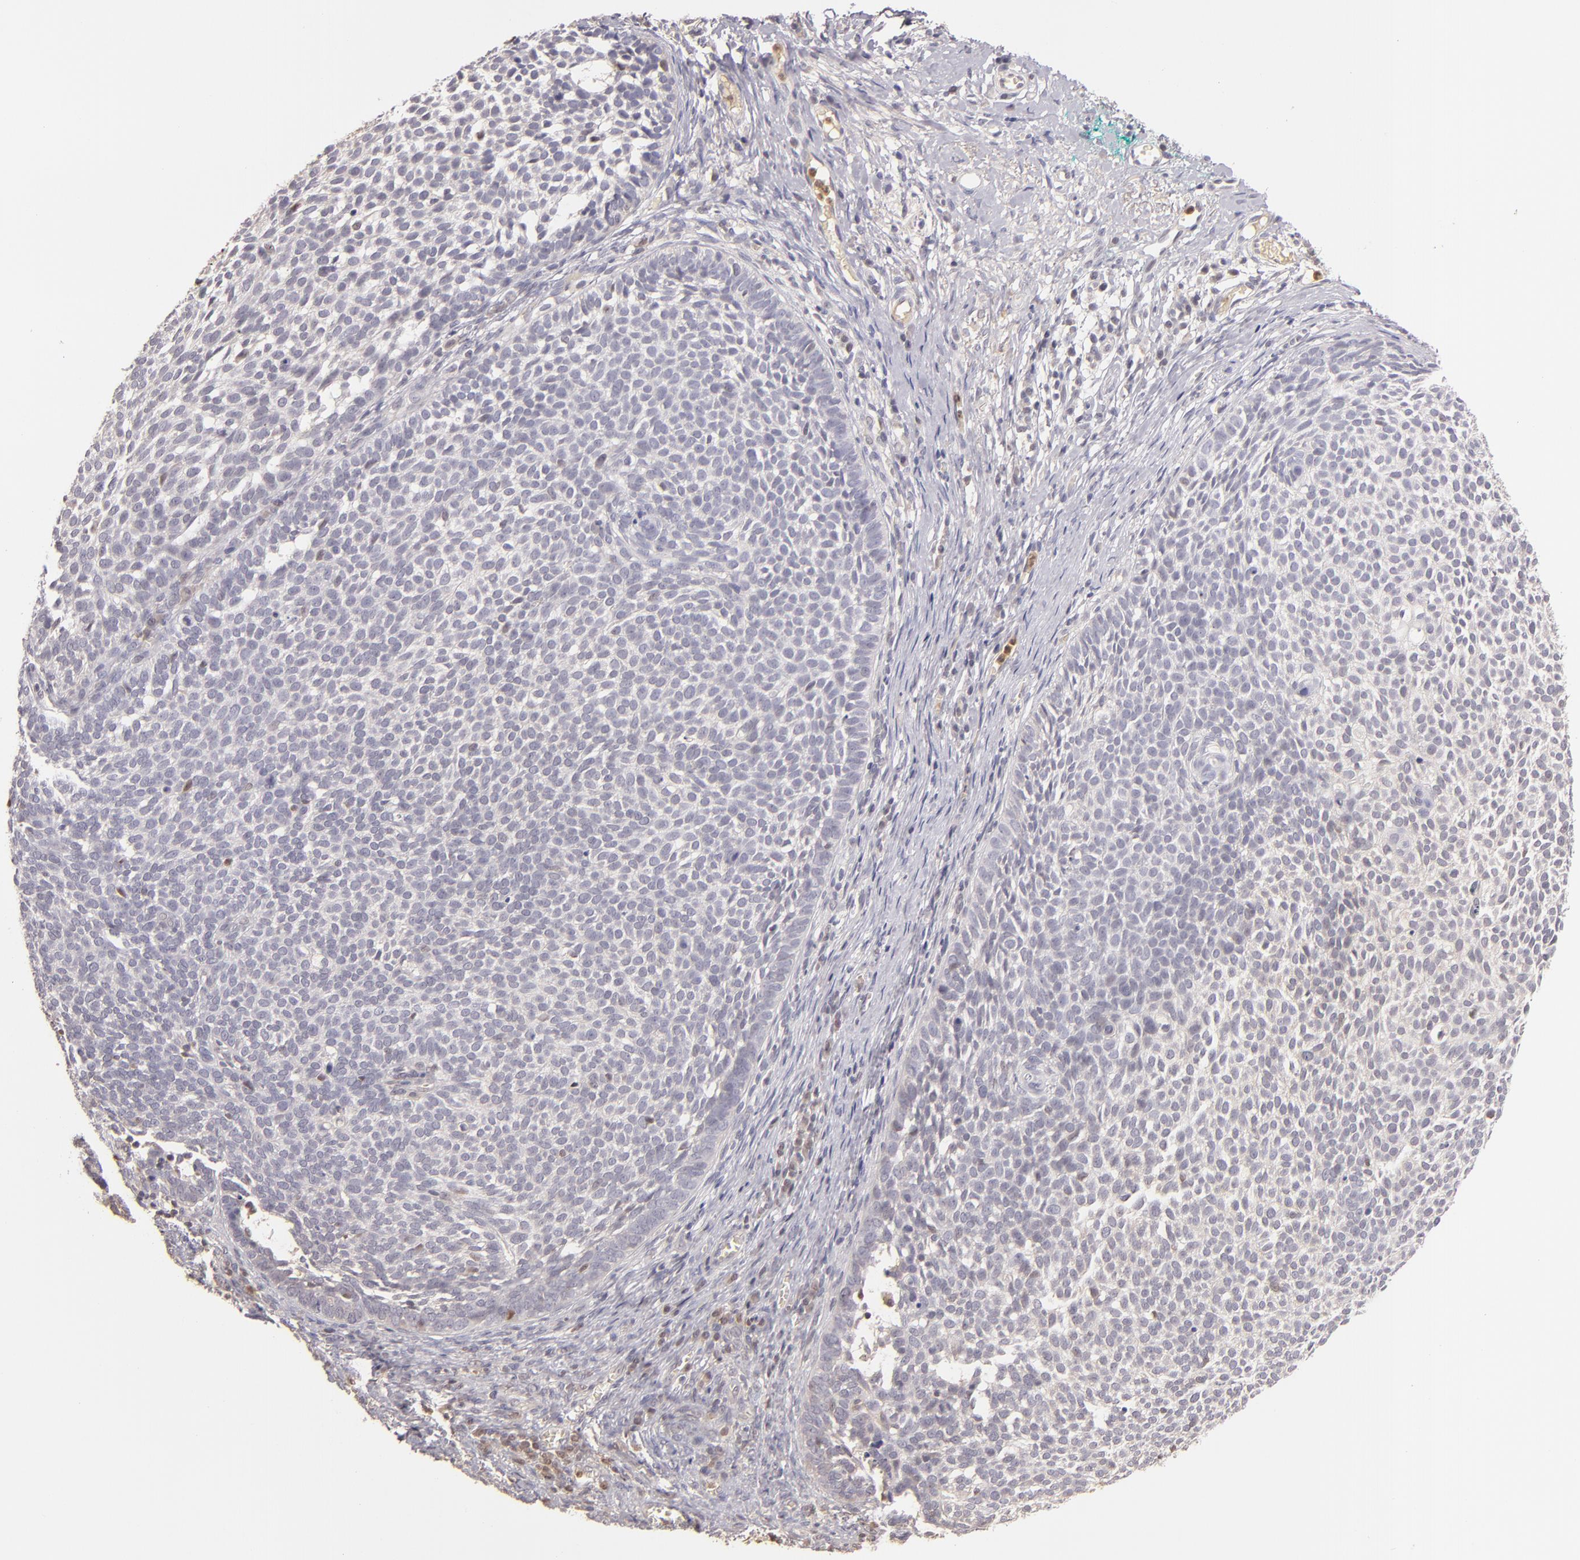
{"staining": {"intensity": "moderate", "quantity": "25%-75%", "location": "cytoplasmic/membranous"}, "tissue": "skin cancer", "cell_type": "Tumor cells", "image_type": "cancer", "snomed": [{"axis": "morphology", "description": "Basal cell carcinoma"}, {"axis": "topography", "description": "Skin"}], "caption": "Basal cell carcinoma (skin) was stained to show a protein in brown. There is medium levels of moderate cytoplasmic/membranous positivity in about 25%-75% of tumor cells.", "gene": "LRG1", "patient": {"sex": "male", "age": 63}}